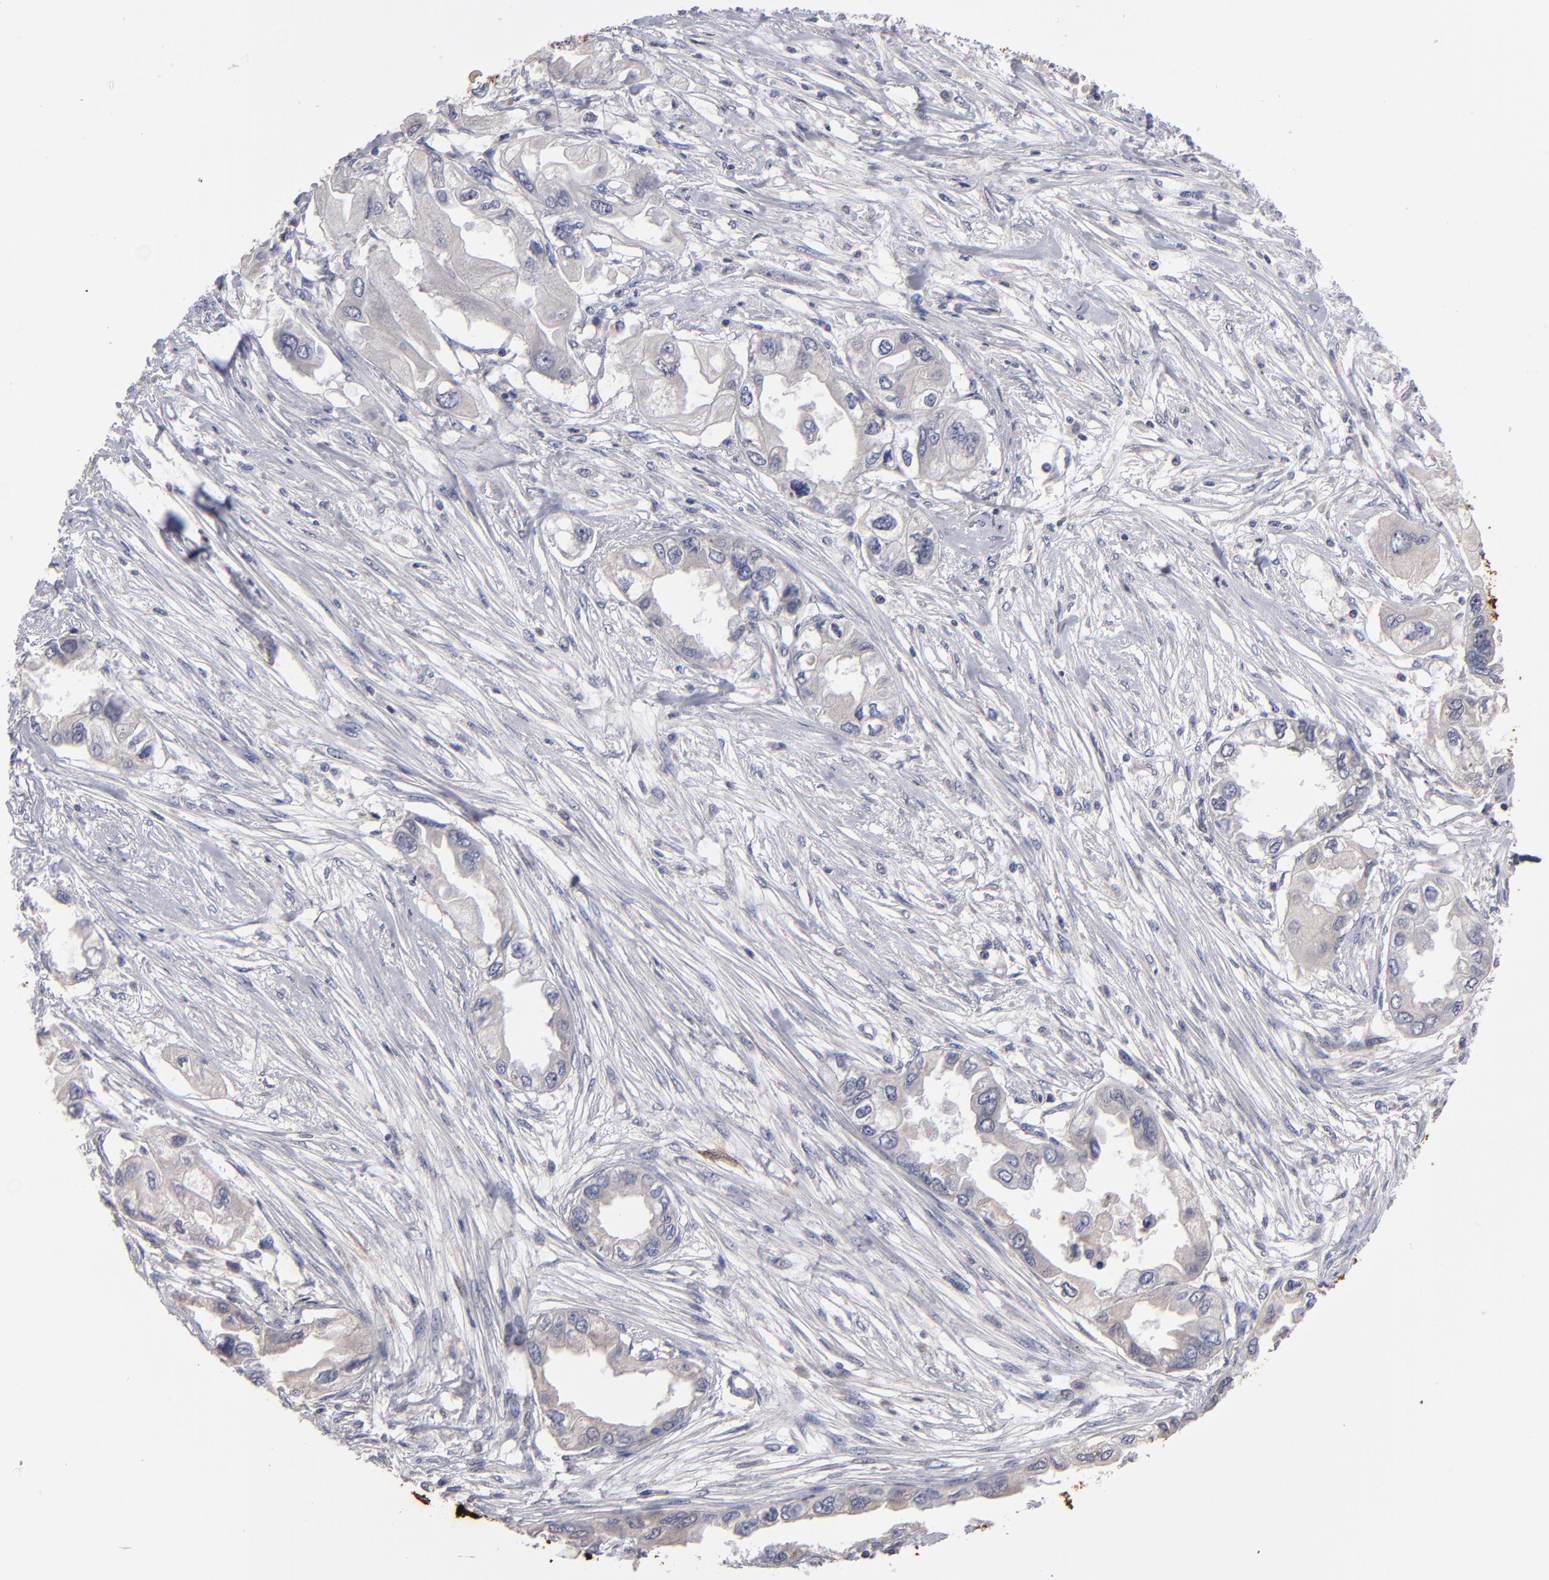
{"staining": {"intensity": "weak", "quantity": "25%-75%", "location": "cytoplasmic/membranous"}, "tissue": "endometrial cancer", "cell_type": "Tumor cells", "image_type": "cancer", "snomed": [{"axis": "morphology", "description": "Adenocarcinoma, NOS"}, {"axis": "topography", "description": "Endometrium"}], "caption": "Tumor cells show low levels of weak cytoplasmic/membranous positivity in about 25%-75% of cells in endometrial adenocarcinoma.", "gene": "FABP4", "patient": {"sex": "female", "age": 67}}